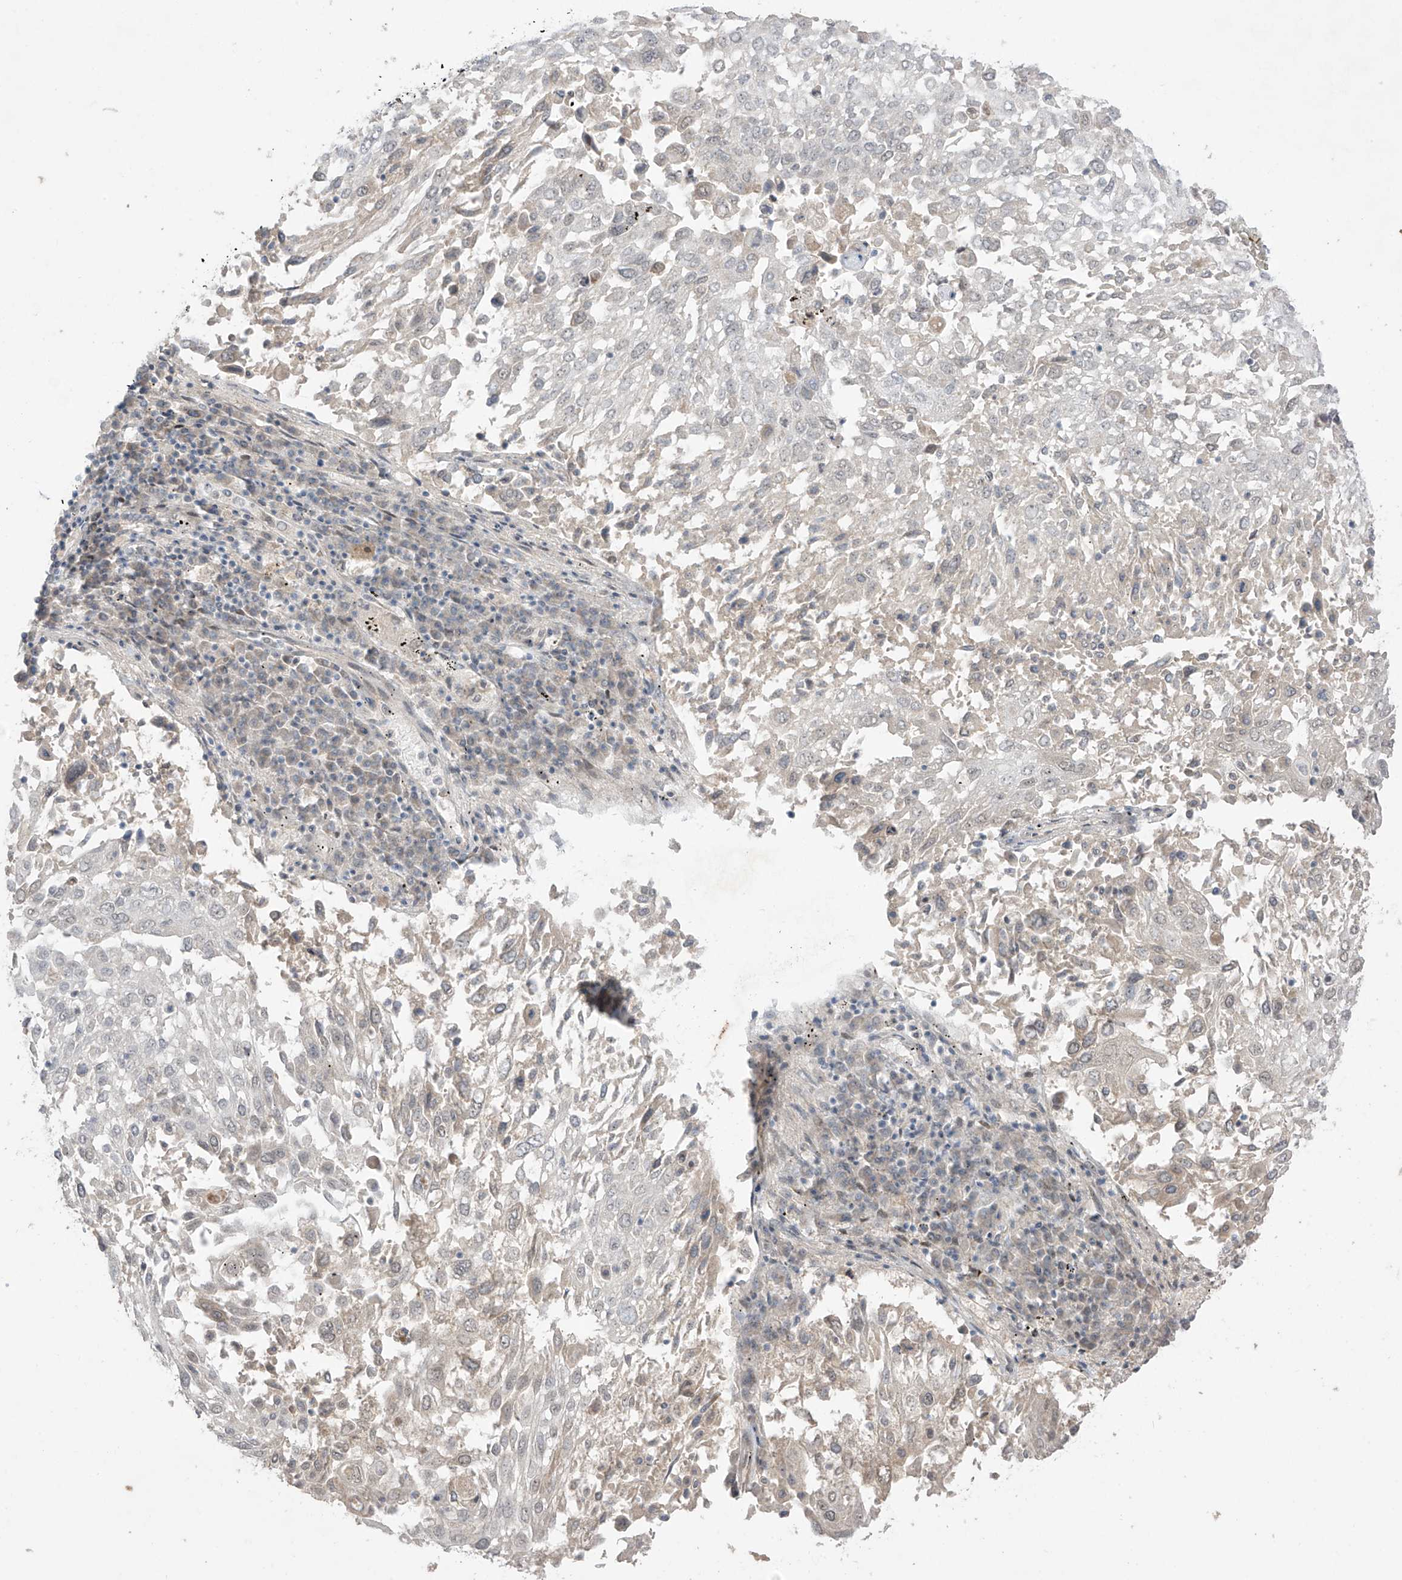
{"staining": {"intensity": "negative", "quantity": "none", "location": "none"}, "tissue": "lung cancer", "cell_type": "Tumor cells", "image_type": "cancer", "snomed": [{"axis": "morphology", "description": "Squamous cell carcinoma, NOS"}, {"axis": "topography", "description": "Lung"}], "caption": "This is an immunohistochemistry (IHC) photomicrograph of human lung cancer. There is no expression in tumor cells.", "gene": "OGT", "patient": {"sex": "male", "age": 65}}